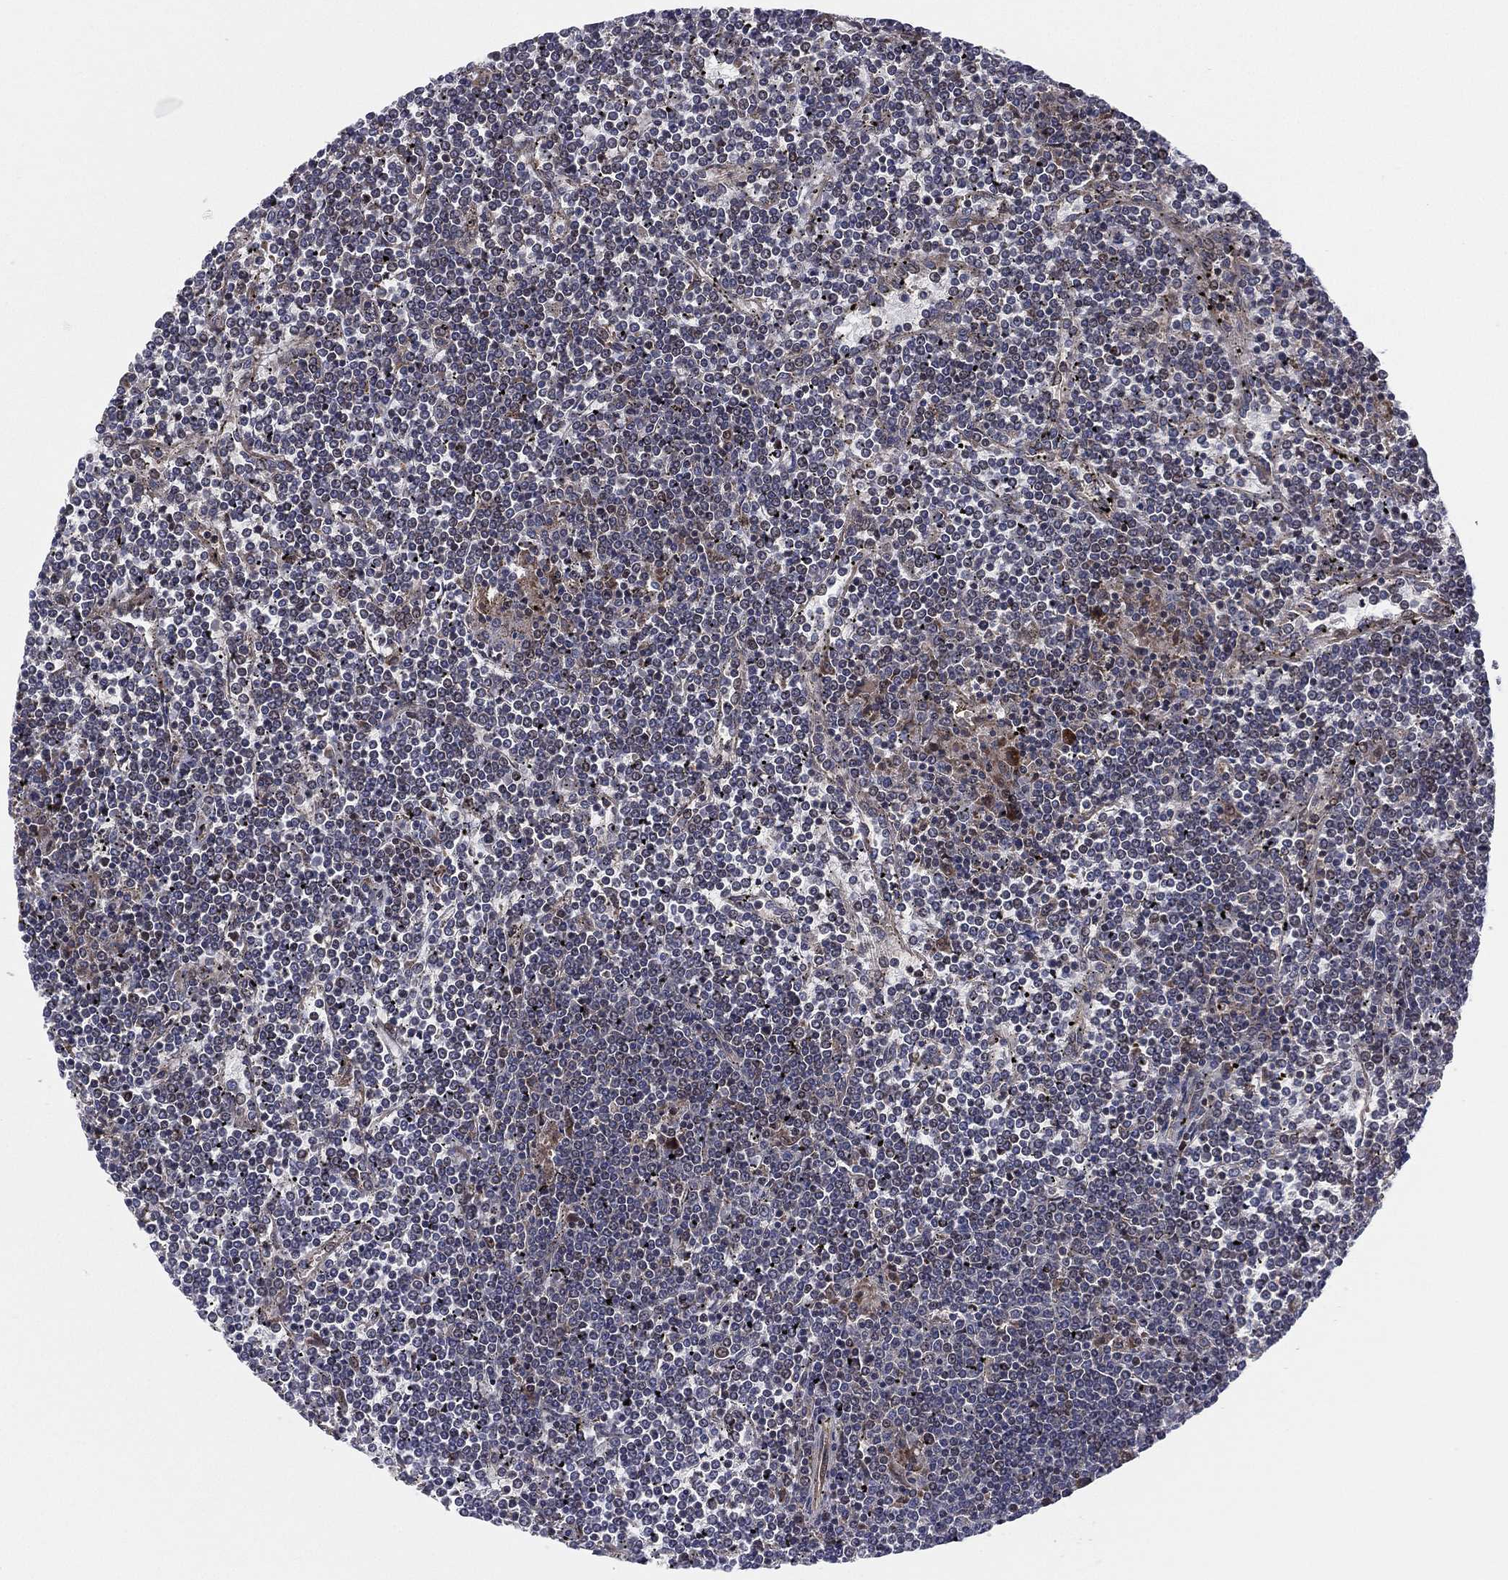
{"staining": {"intensity": "negative", "quantity": "none", "location": "none"}, "tissue": "lymphoma", "cell_type": "Tumor cells", "image_type": "cancer", "snomed": [{"axis": "morphology", "description": "Malignant lymphoma, non-Hodgkin's type, Low grade"}, {"axis": "topography", "description": "Spleen"}], "caption": "Micrograph shows no significant protein expression in tumor cells of lymphoma. (DAB immunohistochemistry with hematoxylin counter stain).", "gene": "UTP14A", "patient": {"sex": "female", "age": 19}}